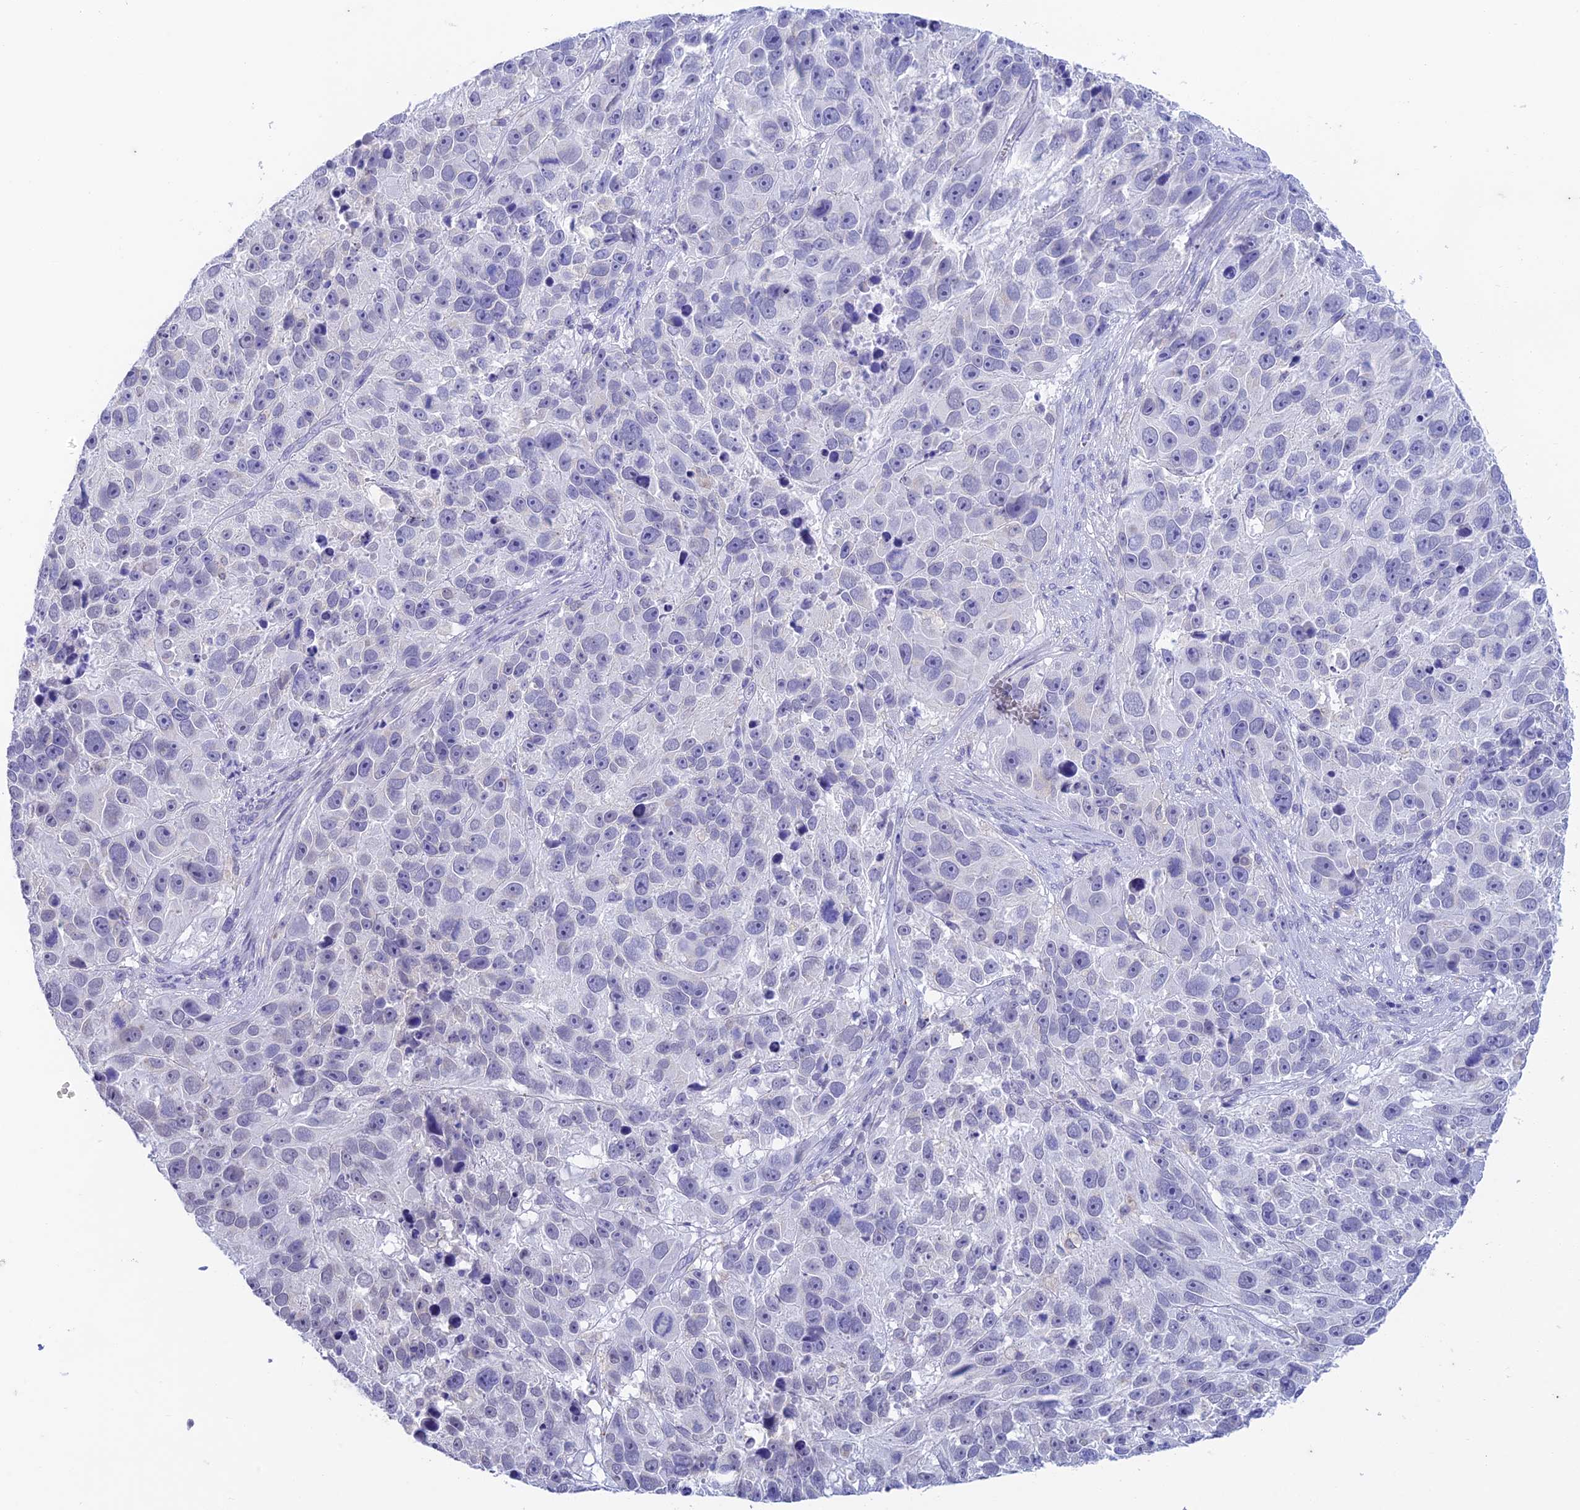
{"staining": {"intensity": "negative", "quantity": "none", "location": "none"}, "tissue": "melanoma", "cell_type": "Tumor cells", "image_type": "cancer", "snomed": [{"axis": "morphology", "description": "Malignant melanoma, NOS"}, {"axis": "topography", "description": "Skin"}], "caption": "The histopathology image shows no significant expression in tumor cells of melanoma.", "gene": "FGF7", "patient": {"sex": "male", "age": 84}}